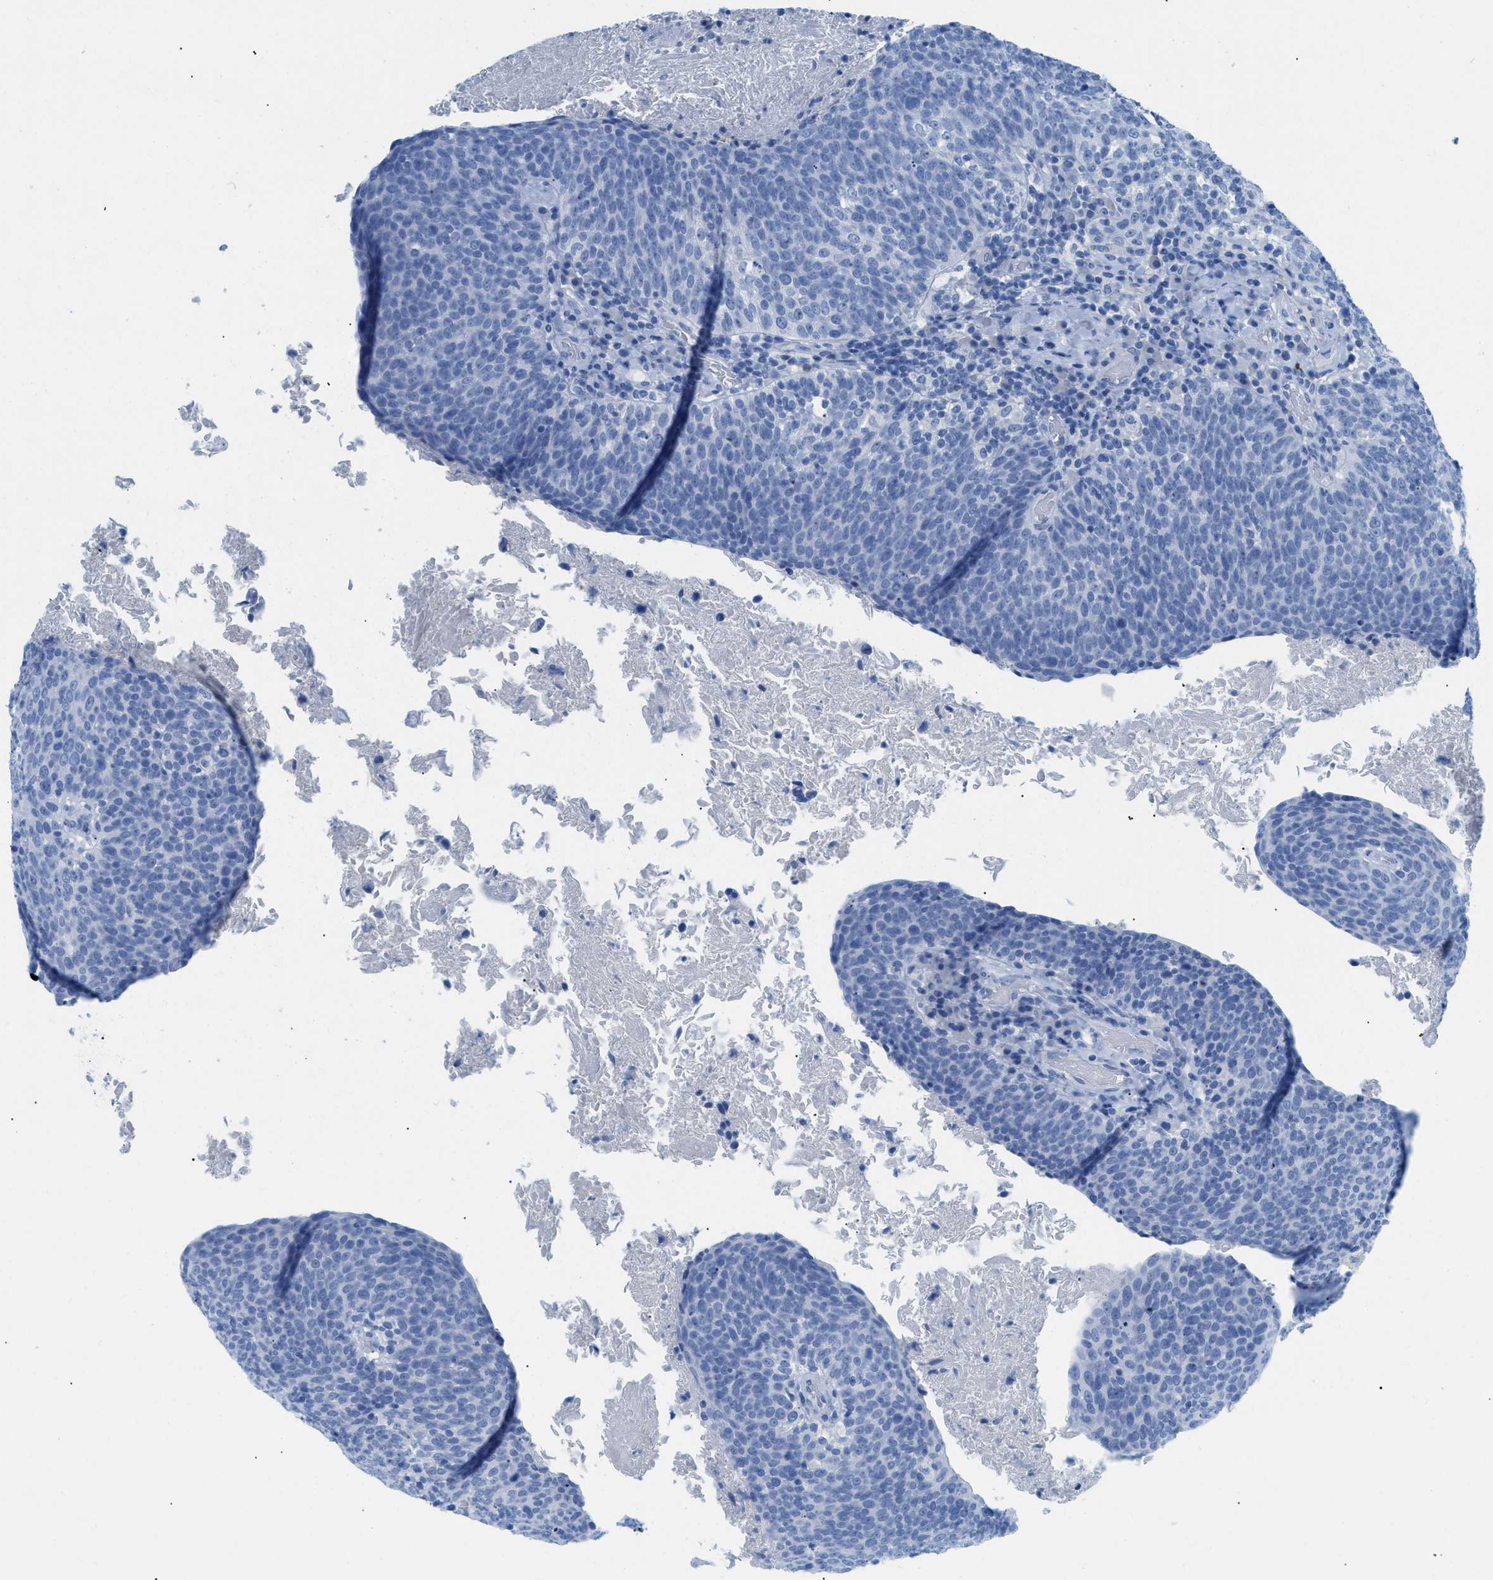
{"staining": {"intensity": "negative", "quantity": "none", "location": "none"}, "tissue": "head and neck cancer", "cell_type": "Tumor cells", "image_type": "cancer", "snomed": [{"axis": "morphology", "description": "Squamous cell carcinoma, NOS"}, {"axis": "morphology", "description": "Squamous cell carcinoma, metastatic, NOS"}, {"axis": "topography", "description": "Lymph node"}, {"axis": "topography", "description": "Head-Neck"}], "caption": "Tumor cells are negative for brown protein staining in head and neck cancer.", "gene": "TCL1A", "patient": {"sex": "male", "age": 62}}